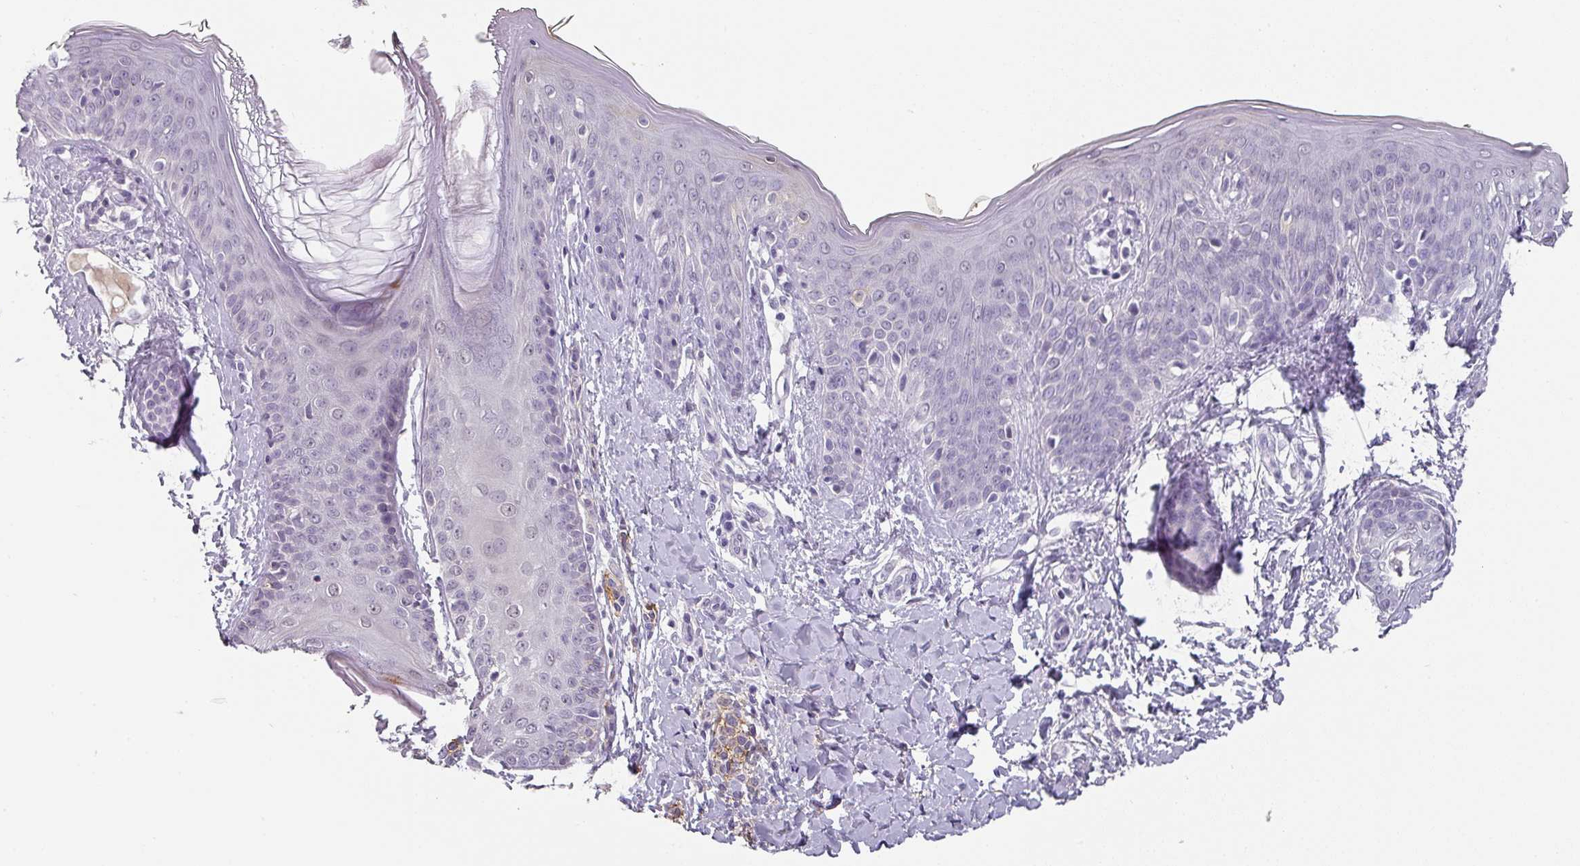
{"staining": {"intensity": "negative", "quantity": "none", "location": "none"}, "tissue": "skin", "cell_type": "Fibroblasts", "image_type": "normal", "snomed": [{"axis": "morphology", "description": "Normal tissue, NOS"}, {"axis": "topography", "description": "Skin"}], "caption": "High magnification brightfield microscopy of normal skin stained with DAB (3,3'-diaminobenzidine) (brown) and counterstained with hematoxylin (blue): fibroblasts show no significant positivity. (Immunohistochemistry (ihc), brightfield microscopy, high magnification).", "gene": "C1QB", "patient": {"sex": "male", "age": 16}}